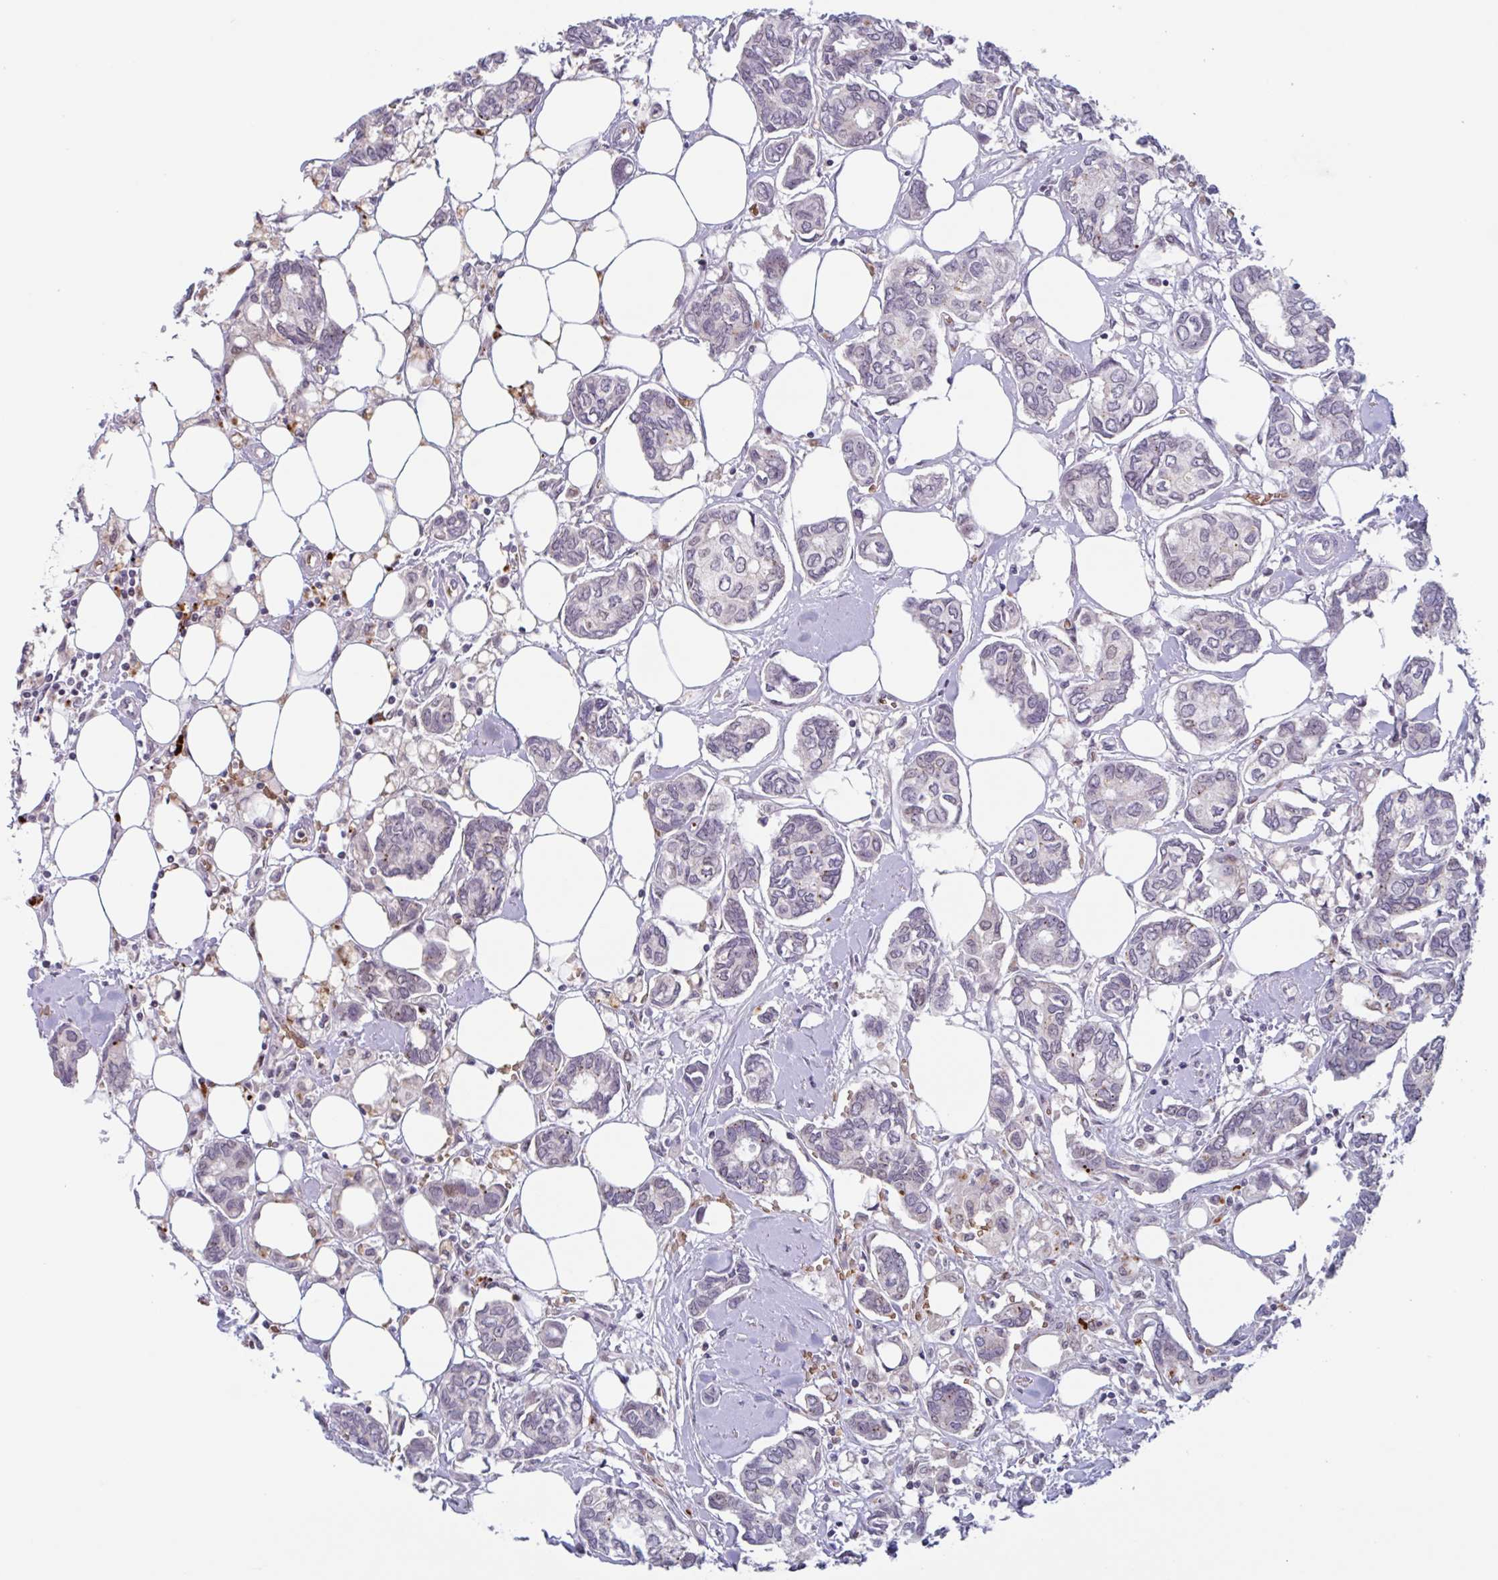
{"staining": {"intensity": "negative", "quantity": "none", "location": "none"}, "tissue": "breast cancer", "cell_type": "Tumor cells", "image_type": "cancer", "snomed": [{"axis": "morphology", "description": "Duct carcinoma"}, {"axis": "topography", "description": "Breast"}], "caption": "The immunohistochemistry photomicrograph has no significant staining in tumor cells of breast cancer (infiltrating ductal carcinoma) tissue. (IHC, brightfield microscopy, high magnification).", "gene": "RHAG", "patient": {"sex": "female", "age": 73}}